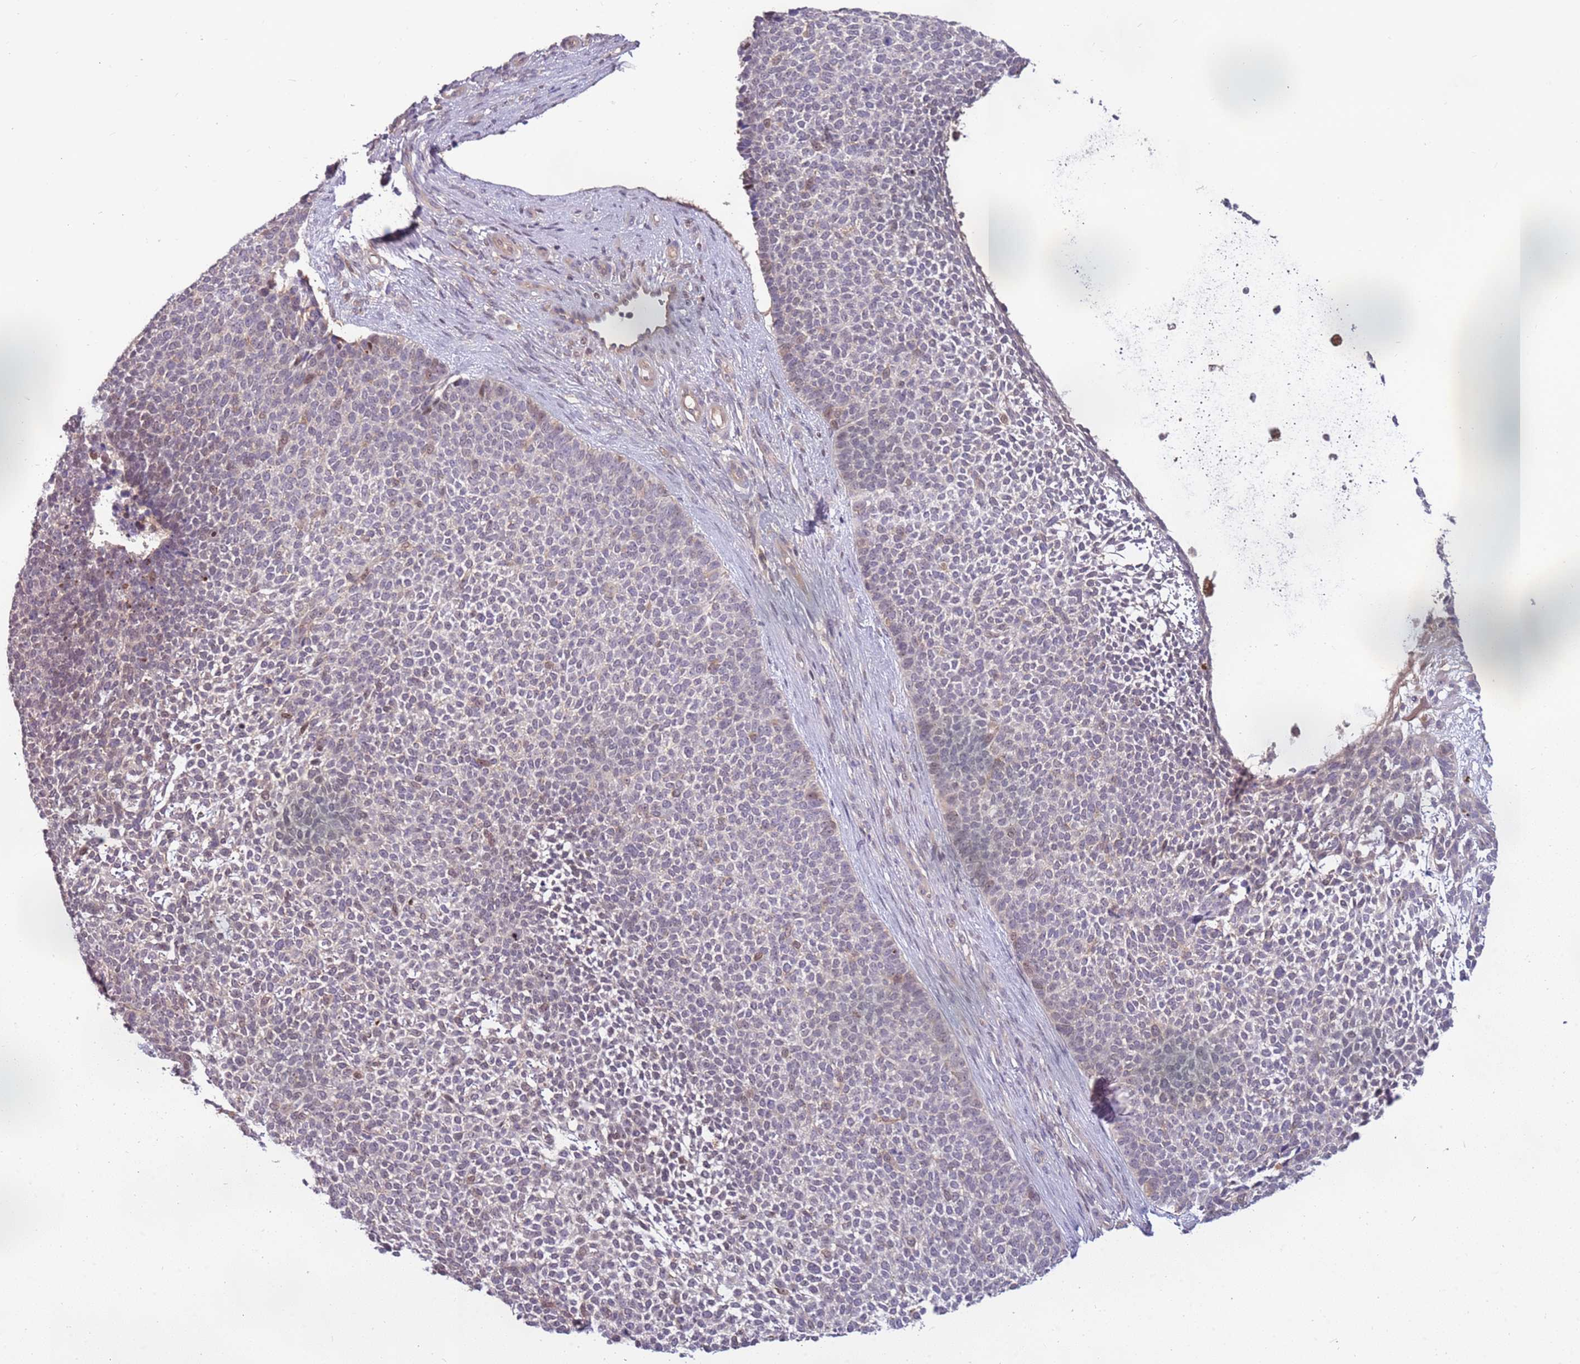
{"staining": {"intensity": "weak", "quantity": "<25%", "location": "nuclear"}, "tissue": "skin cancer", "cell_type": "Tumor cells", "image_type": "cancer", "snomed": [{"axis": "morphology", "description": "Basal cell carcinoma"}, {"axis": "topography", "description": "Skin"}], "caption": "Tumor cells show no significant staining in basal cell carcinoma (skin).", "gene": "GSTO2", "patient": {"sex": "female", "age": 84}}